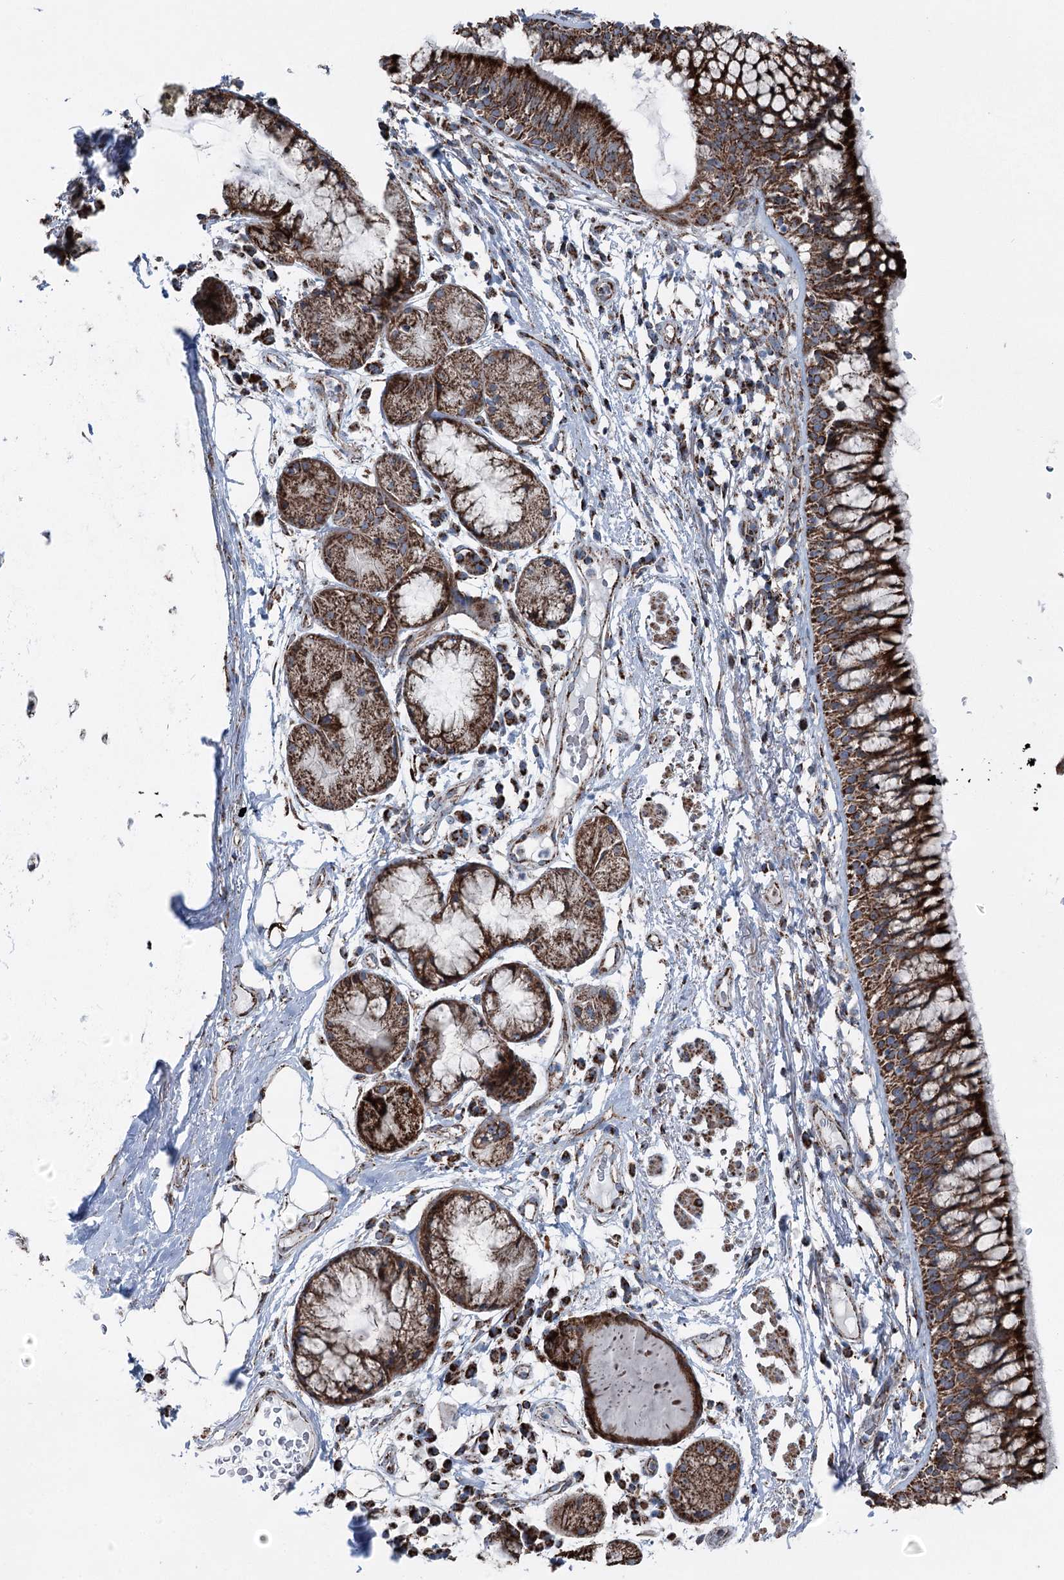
{"staining": {"intensity": "strong", "quantity": ">75%", "location": "cytoplasmic/membranous"}, "tissue": "bronchus", "cell_type": "Respiratory epithelial cells", "image_type": "normal", "snomed": [{"axis": "morphology", "description": "Normal tissue, NOS"}, {"axis": "topography", "description": "Cartilage tissue"}, {"axis": "topography", "description": "Bronchus"}], "caption": "Human bronchus stained with a brown dye exhibits strong cytoplasmic/membranous positive expression in about >75% of respiratory epithelial cells.", "gene": "UCN3", "patient": {"sex": "female", "age": 73}}